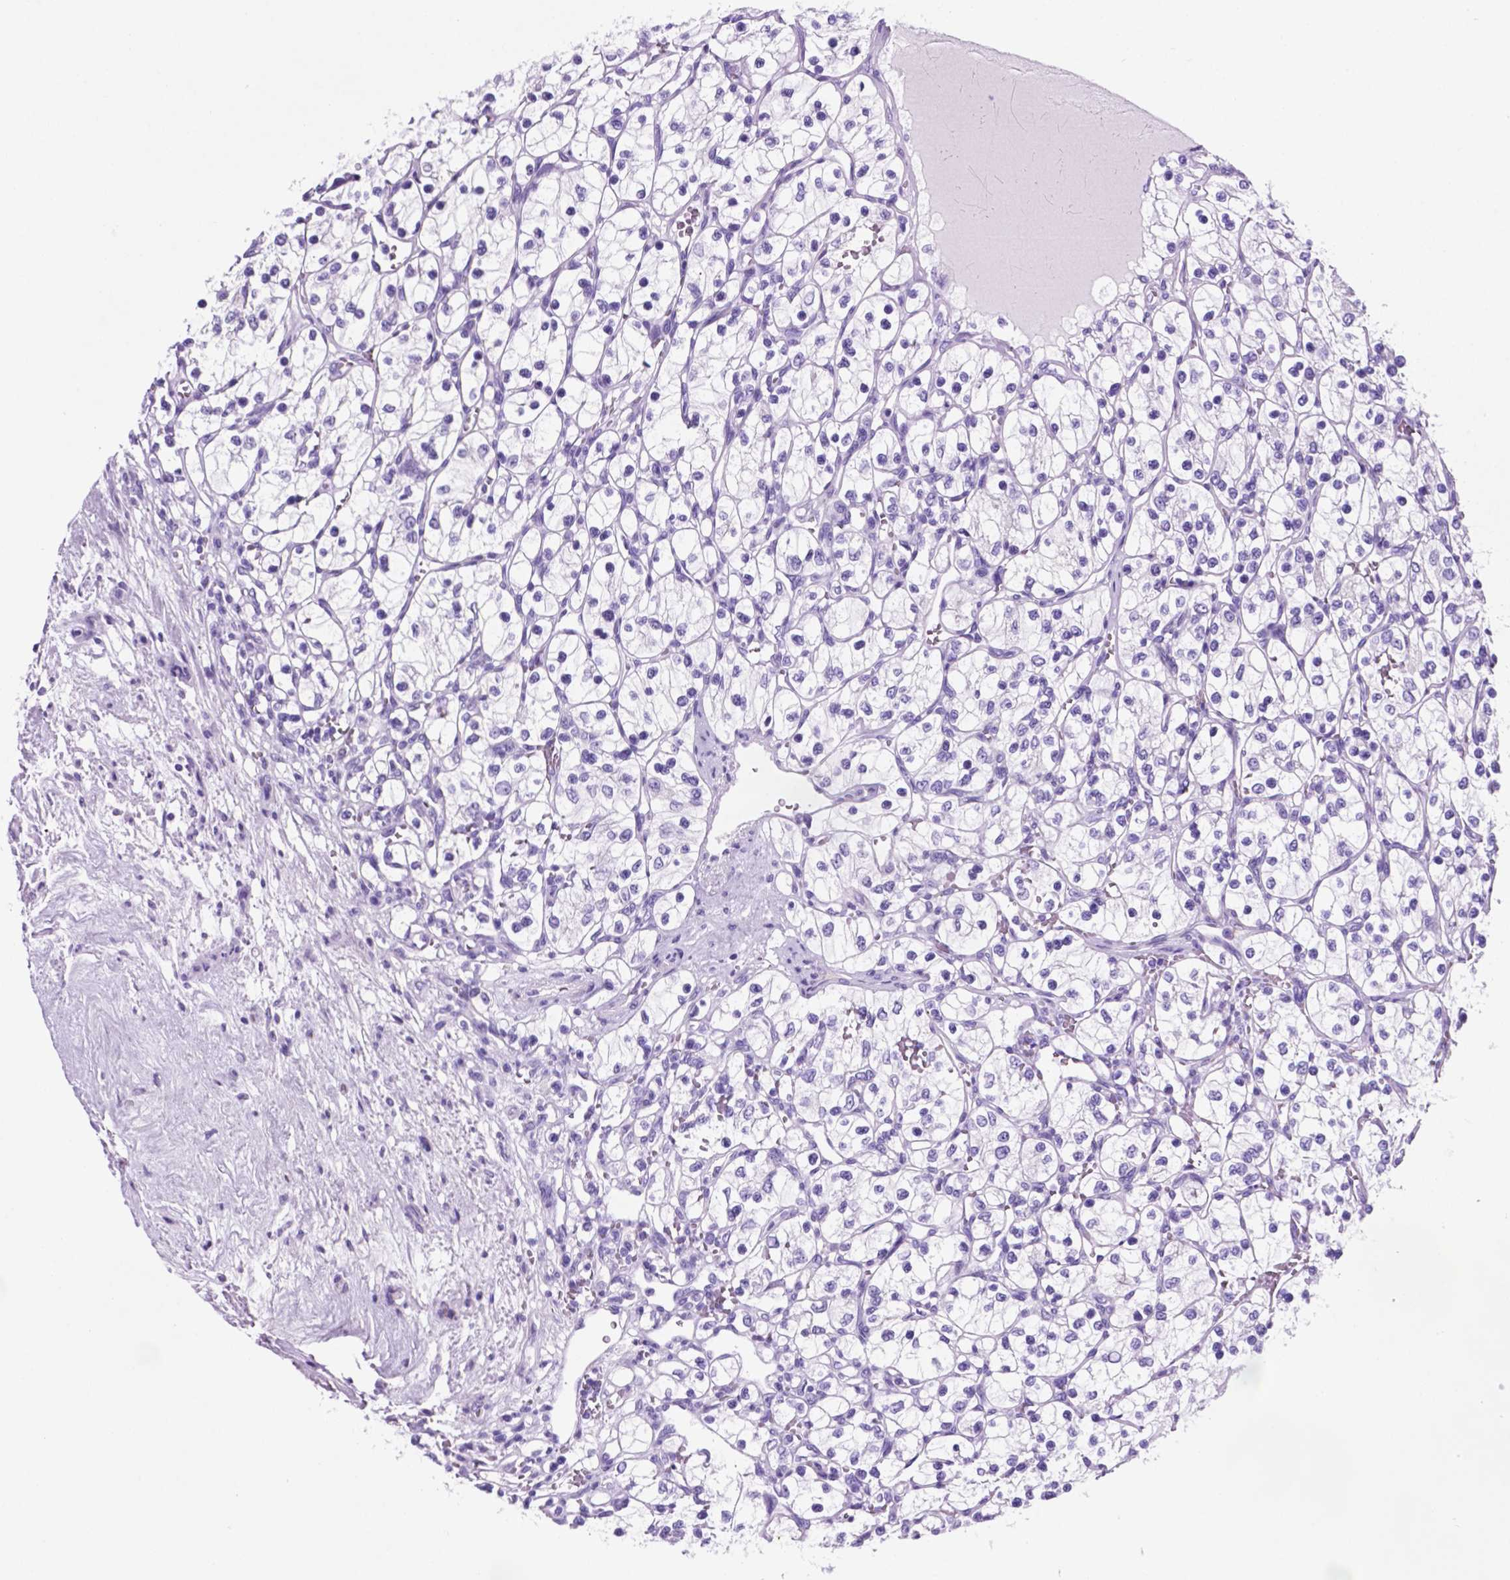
{"staining": {"intensity": "negative", "quantity": "none", "location": "none"}, "tissue": "renal cancer", "cell_type": "Tumor cells", "image_type": "cancer", "snomed": [{"axis": "morphology", "description": "Adenocarcinoma, NOS"}, {"axis": "topography", "description": "Kidney"}], "caption": "IHC photomicrograph of neoplastic tissue: renal cancer stained with DAB shows no significant protein positivity in tumor cells. (Immunohistochemistry, brightfield microscopy, high magnification).", "gene": "C17orf107", "patient": {"sex": "female", "age": 69}}